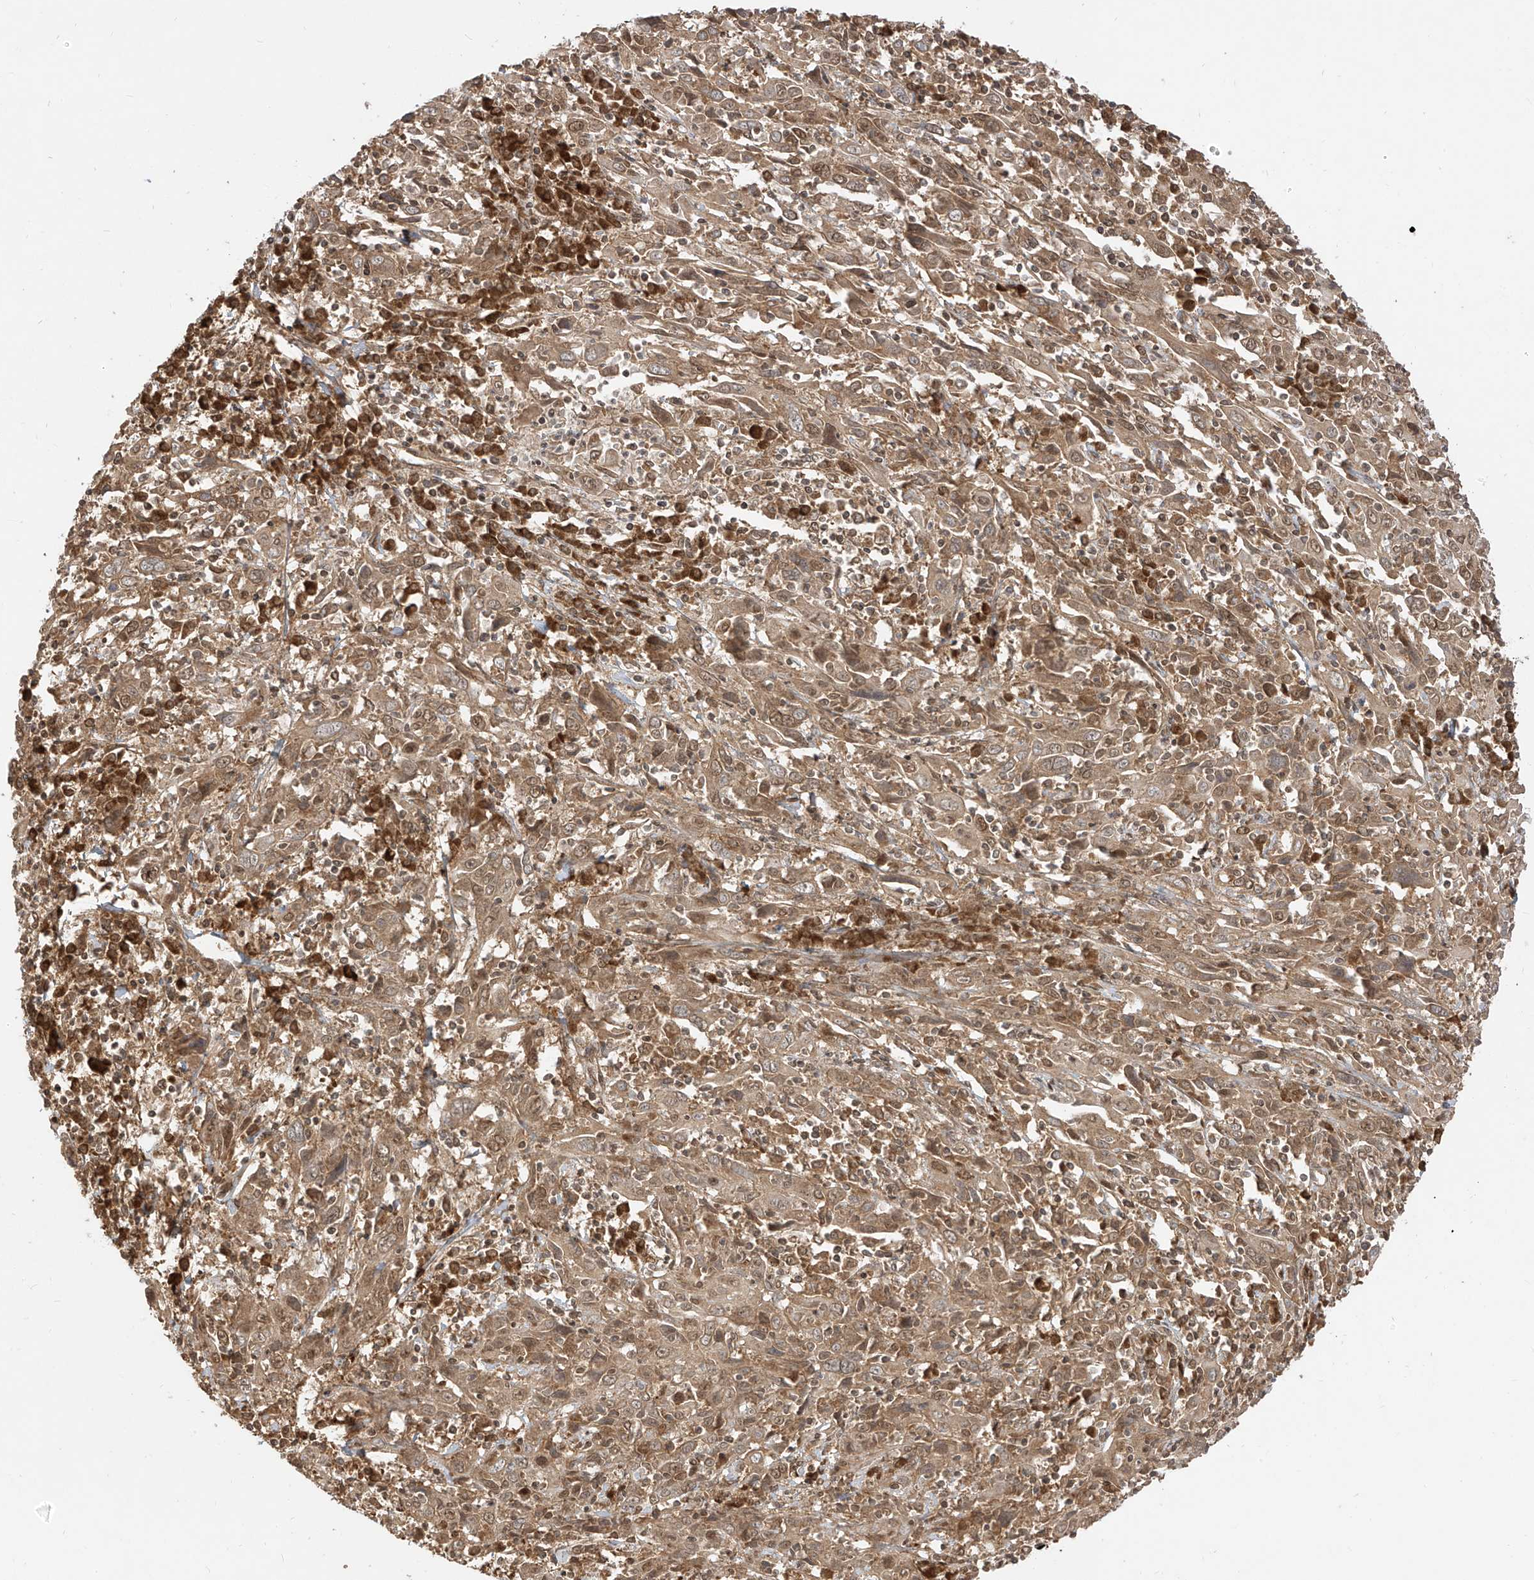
{"staining": {"intensity": "moderate", "quantity": ">75%", "location": "cytoplasmic/membranous"}, "tissue": "cervical cancer", "cell_type": "Tumor cells", "image_type": "cancer", "snomed": [{"axis": "morphology", "description": "Squamous cell carcinoma, NOS"}, {"axis": "topography", "description": "Cervix"}], "caption": "Immunohistochemical staining of cervical squamous cell carcinoma reveals medium levels of moderate cytoplasmic/membranous protein positivity in about >75% of tumor cells. (Brightfield microscopy of DAB IHC at high magnification).", "gene": "LCOR", "patient": {"sex": "female", "age": 46}}